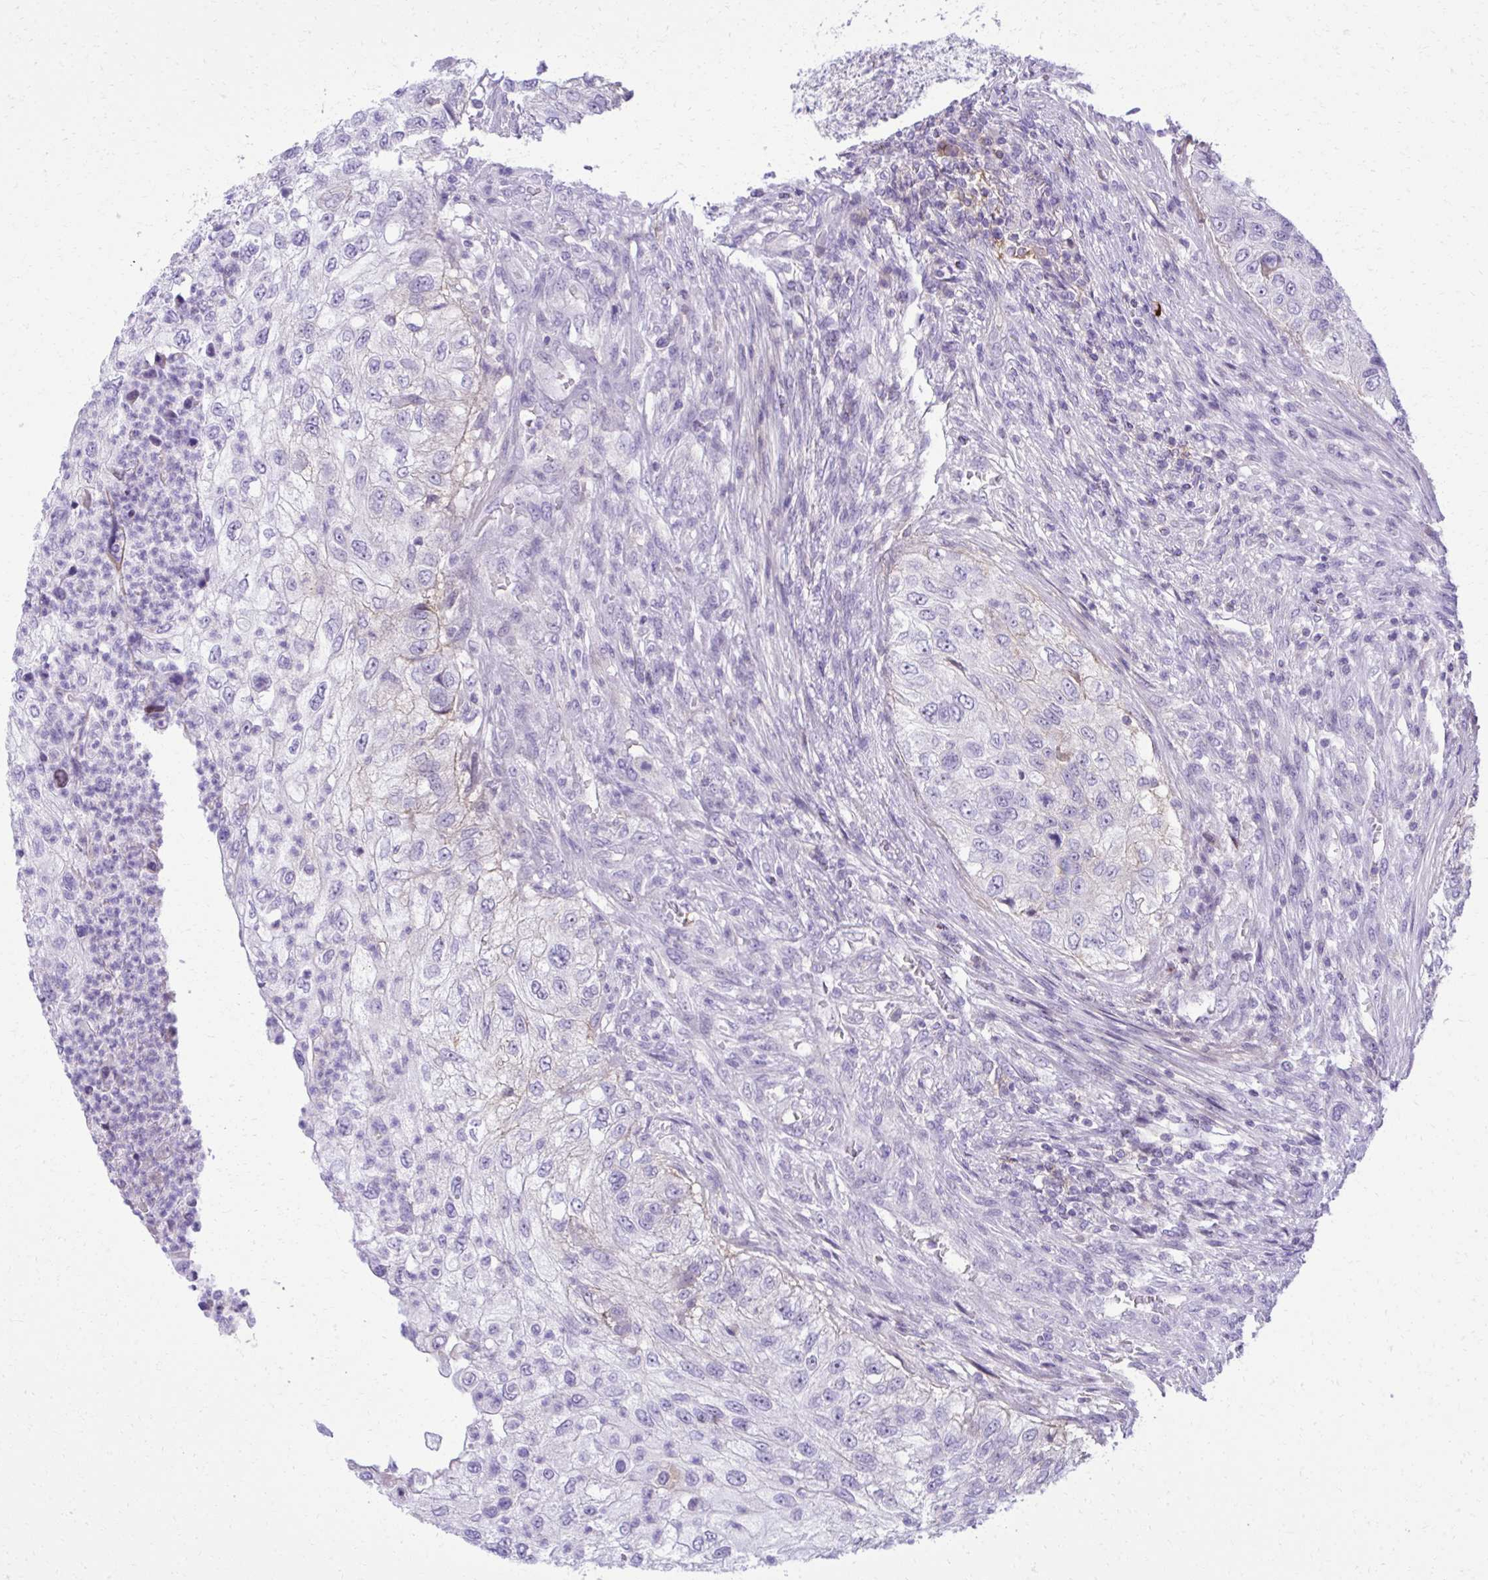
{"staining": {"intensity": "negative", "quantity": "none", "location": "none"}, "tissue": "urothelial cancer", "cell_type": "Tumor cells", "image_type": "cancer", "snomed": [{"axis": "morphology", "description": "Urothelial carcinoma, High grade"}, {"axis": "topography", "description": "Urinary bladder"}], "caption": "This is an immunohistochemistry histopathology image of high-grade urothelial carcinoma. There is no positivity in tumor cells.", "gene": "PITPNM3", "patient": {"sex": "female", "age": 60}}